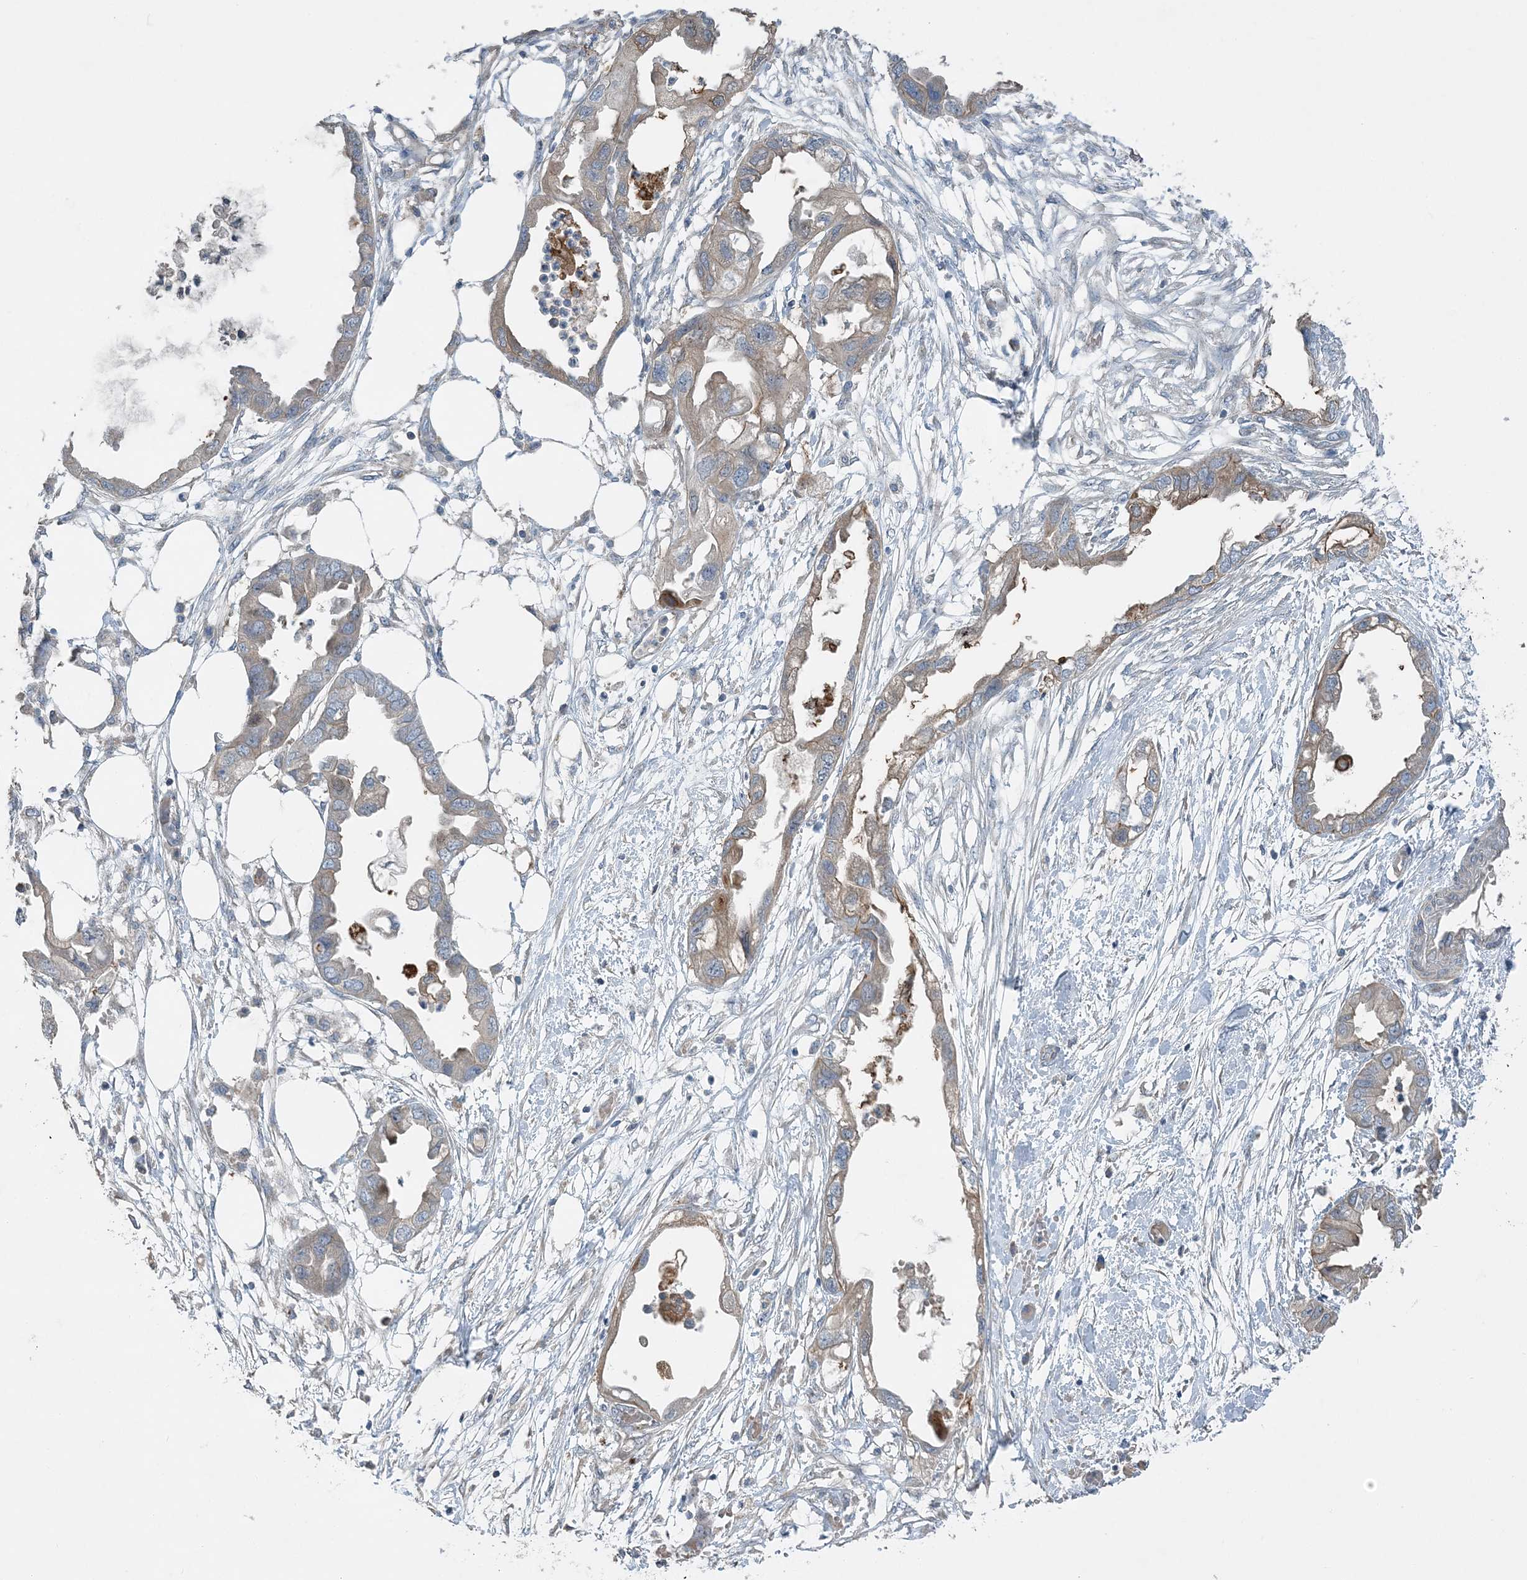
{"staining": {"intensity": "weak", "quantity": "<25%", "location": "cytoplasmic/membranous"}, "tissue": "endometrial cancer", "cell_type": "Tumor cells", "image_type": "cancer", "snomed": [{"axis": "morphology", "description": "Adenocarcinoma, NOS"}, {"axis": "morphology", "description": "Adenocarcinoma, metastatic, NOS"}, {"axis": "topography", "description": "Adipose tissue"}, {"axis": "topography", "description": "Endometrium"}], "caption": "High magnification brightfield microscopy of endometrial metastatic adenocarcinoma stained with DAB (brown) and counterstained with hematoxylin (blue): tumor cells show no significant positivity.", "gene": "SLC4A10", "patient": {"sex": "female", "age": 67}}